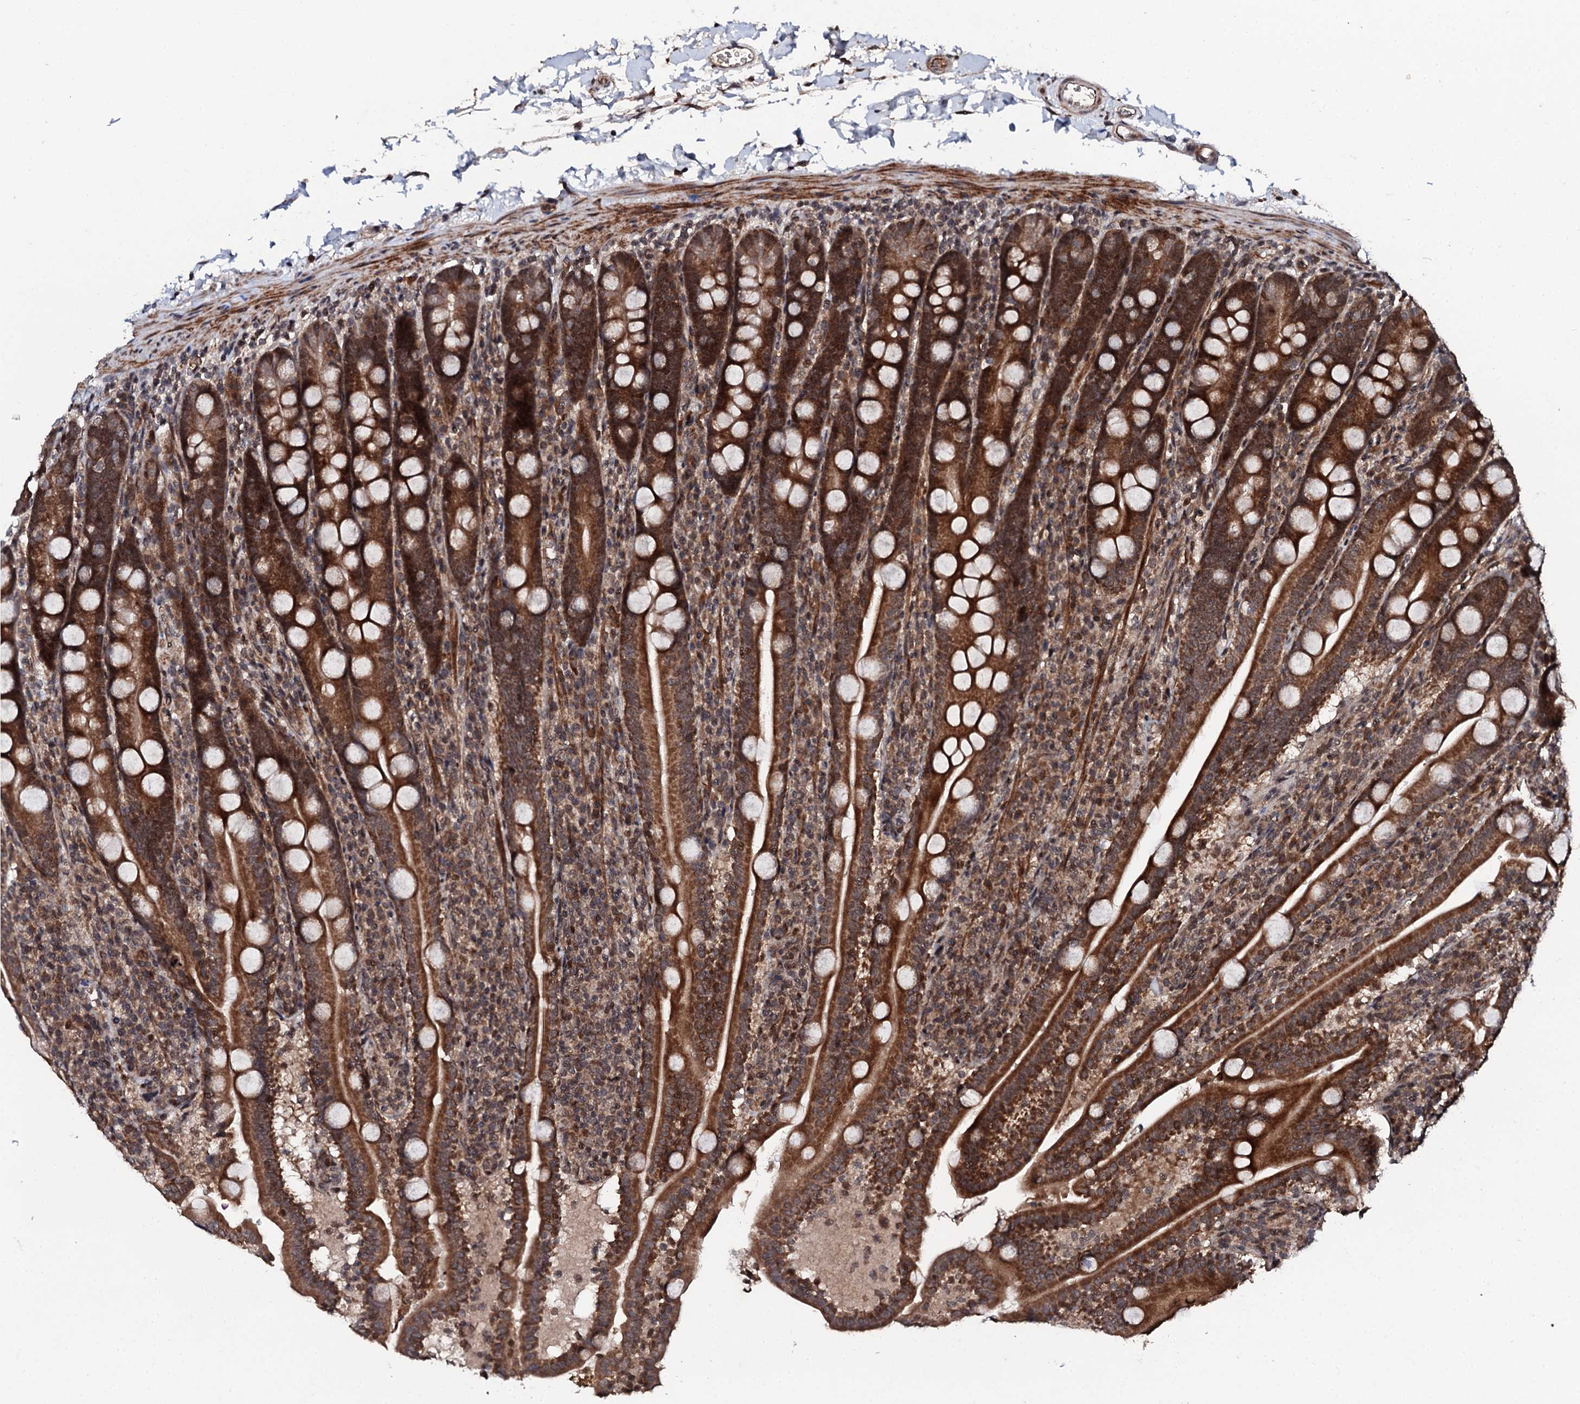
{"staining": {"intensity": "strong", "quantity": ">75%", "location": "cytoplasmic/membranous,nuclear"}, "tissue": "duodenum", "cell_type": "Glandular cells", "image_type": "normal", "snomed": [{"axis": "morphology", "description": "Normal tissue, NOS"}, {"axis": "topography", "description": "Duodenum"}], "caption": "Protein analysis of benign duodenum shows strong cytoplasmic/membranous,nuclear staining in approximately >75% of glandular cells.", "gene": "FAM111A", "patient": {"sex": "male", "age": 35}}